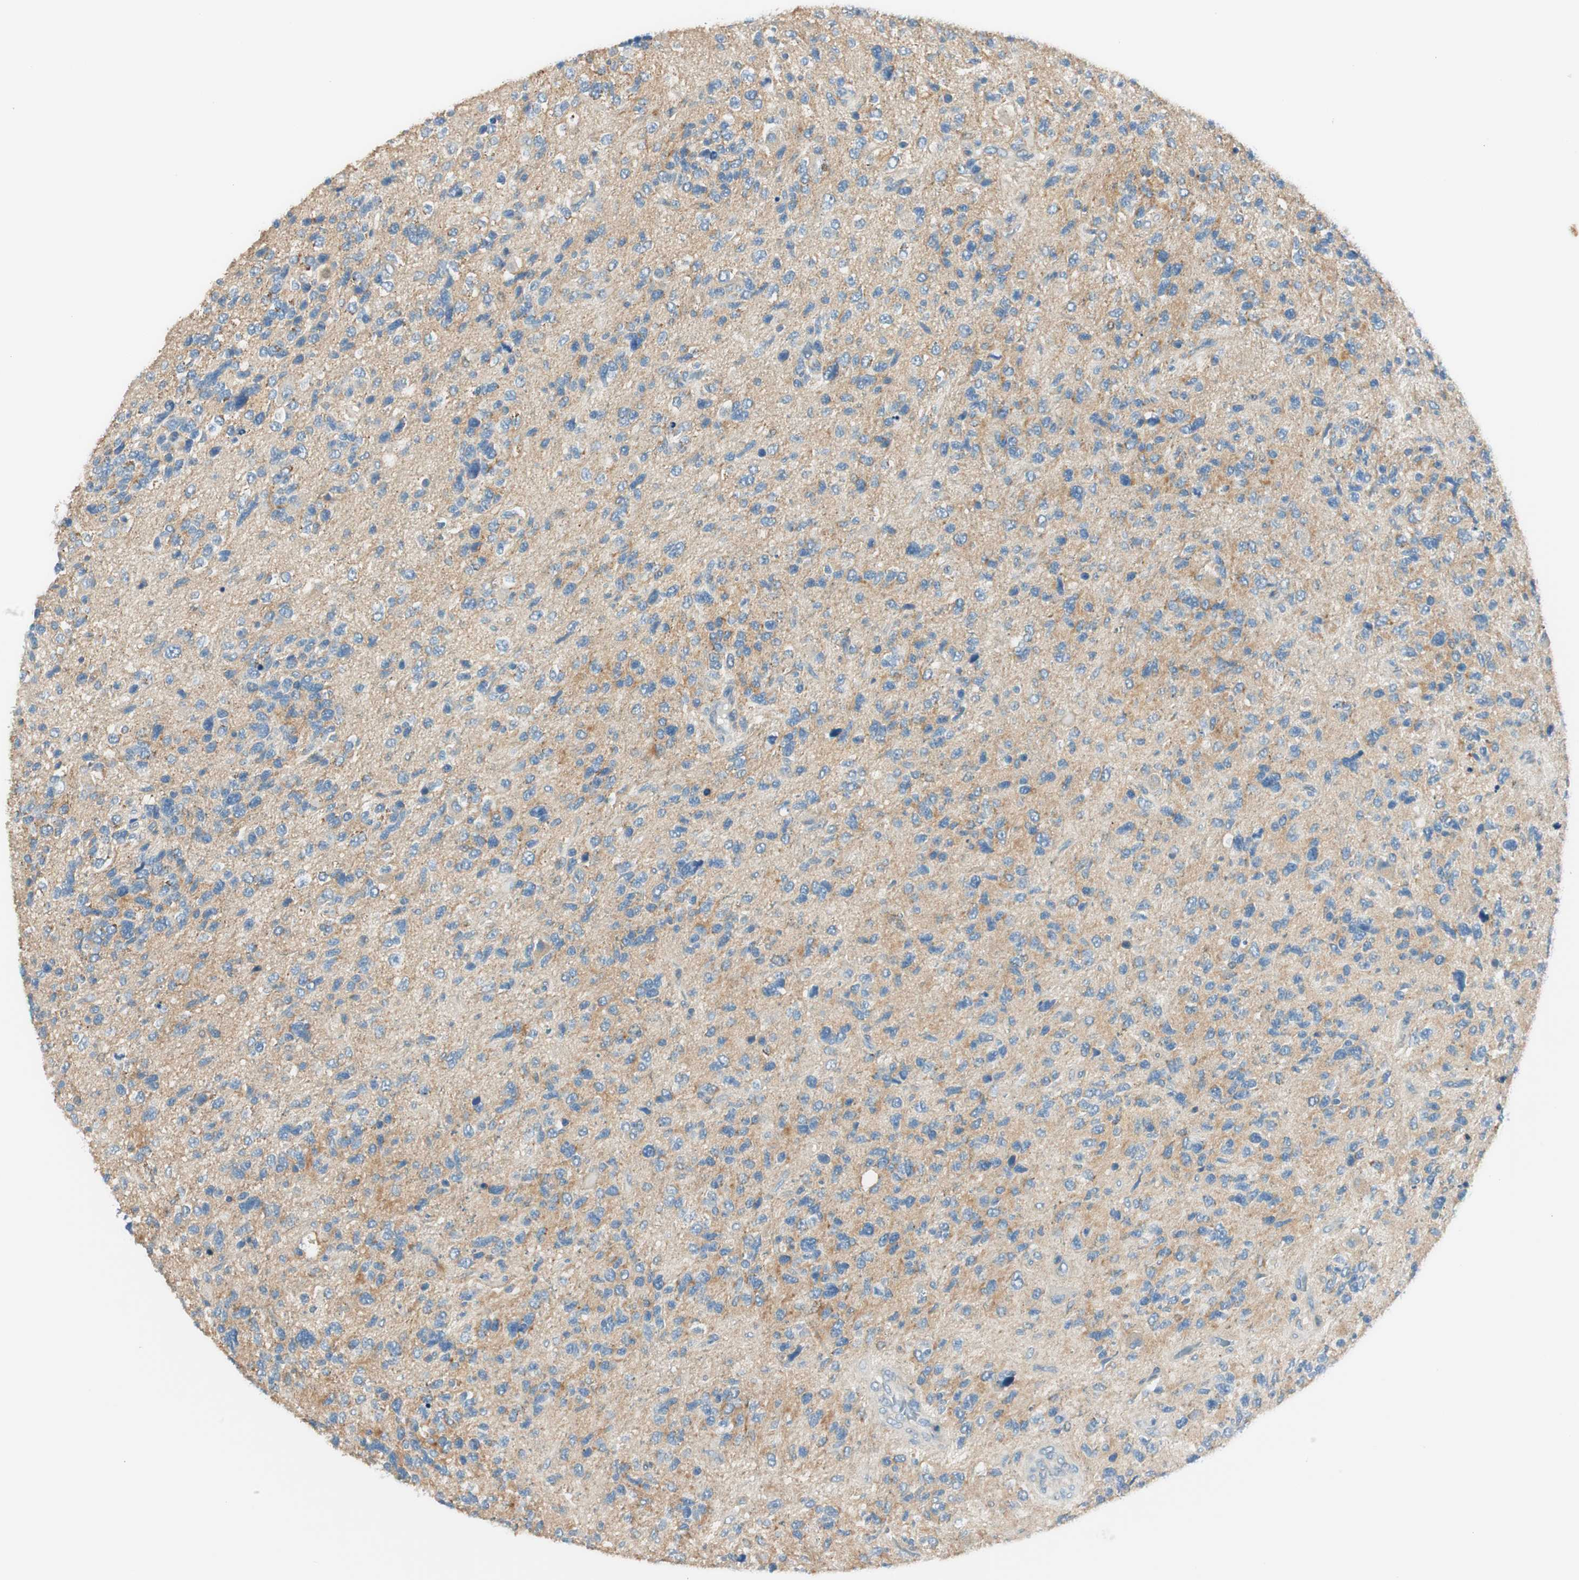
{"staining": {"intensity": "moderate", "quantity": "25%-75%", "location": "cytoplasmic/membranous"}, "tissue": "glioma", "cell_type": "Tumor cells", "image_type": "cancer", "snomed": [{"axis": "morphology", "description": "Glioma, malignant, High grade"}, {"axis": "topography", "description": "Brain"}], "caption": "Moderate cytoplasmic/membranous staining is seen in approximately 25%-75% of tumor cells in high-grade glioma (malignant).", "gene": "TACR3", "patient": {"sex": "female", "age": 58}}